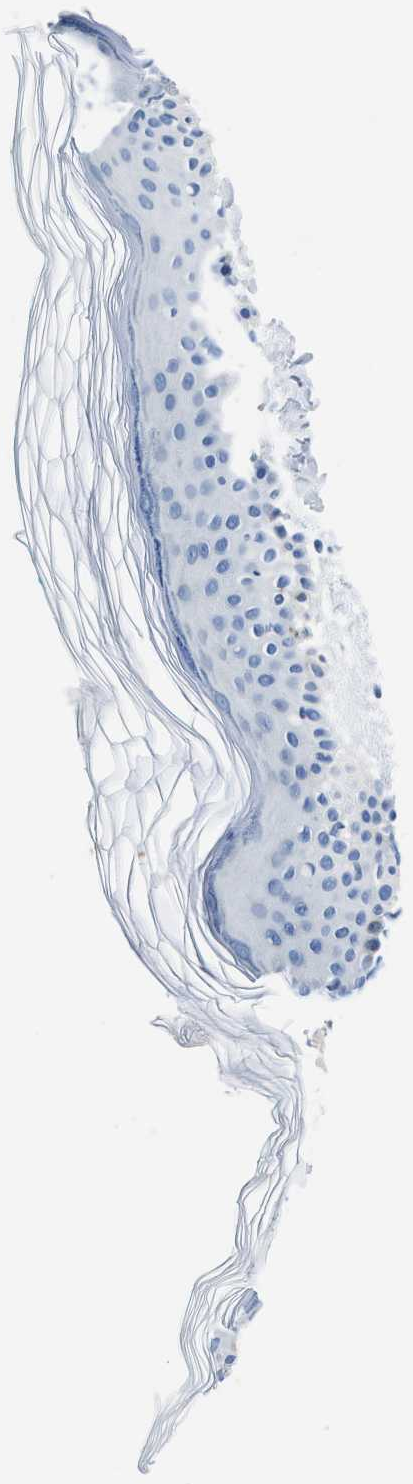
{"staining": {"intensity": "negative", "quantity": "none", "location": "none"}, "tissue": "skin", "cell_type": "Fibroblasts", "image_type": "normal", "snomed": [{"axis": "morphology", "description": "Normal tissue, NOS"}, {"axis": "morphology", "description": "Malignant melanoma, NOS"}, {"axis": "topography", "description": "Skin"}], "caption": "Immunohistochemistry (IHC) histopathology image of benign human skin stained for a protein (brown), which reveals no positivity in fibroblasts.", "gene": "ASZ1", "patient": {"sex": "male", "age": 83}}